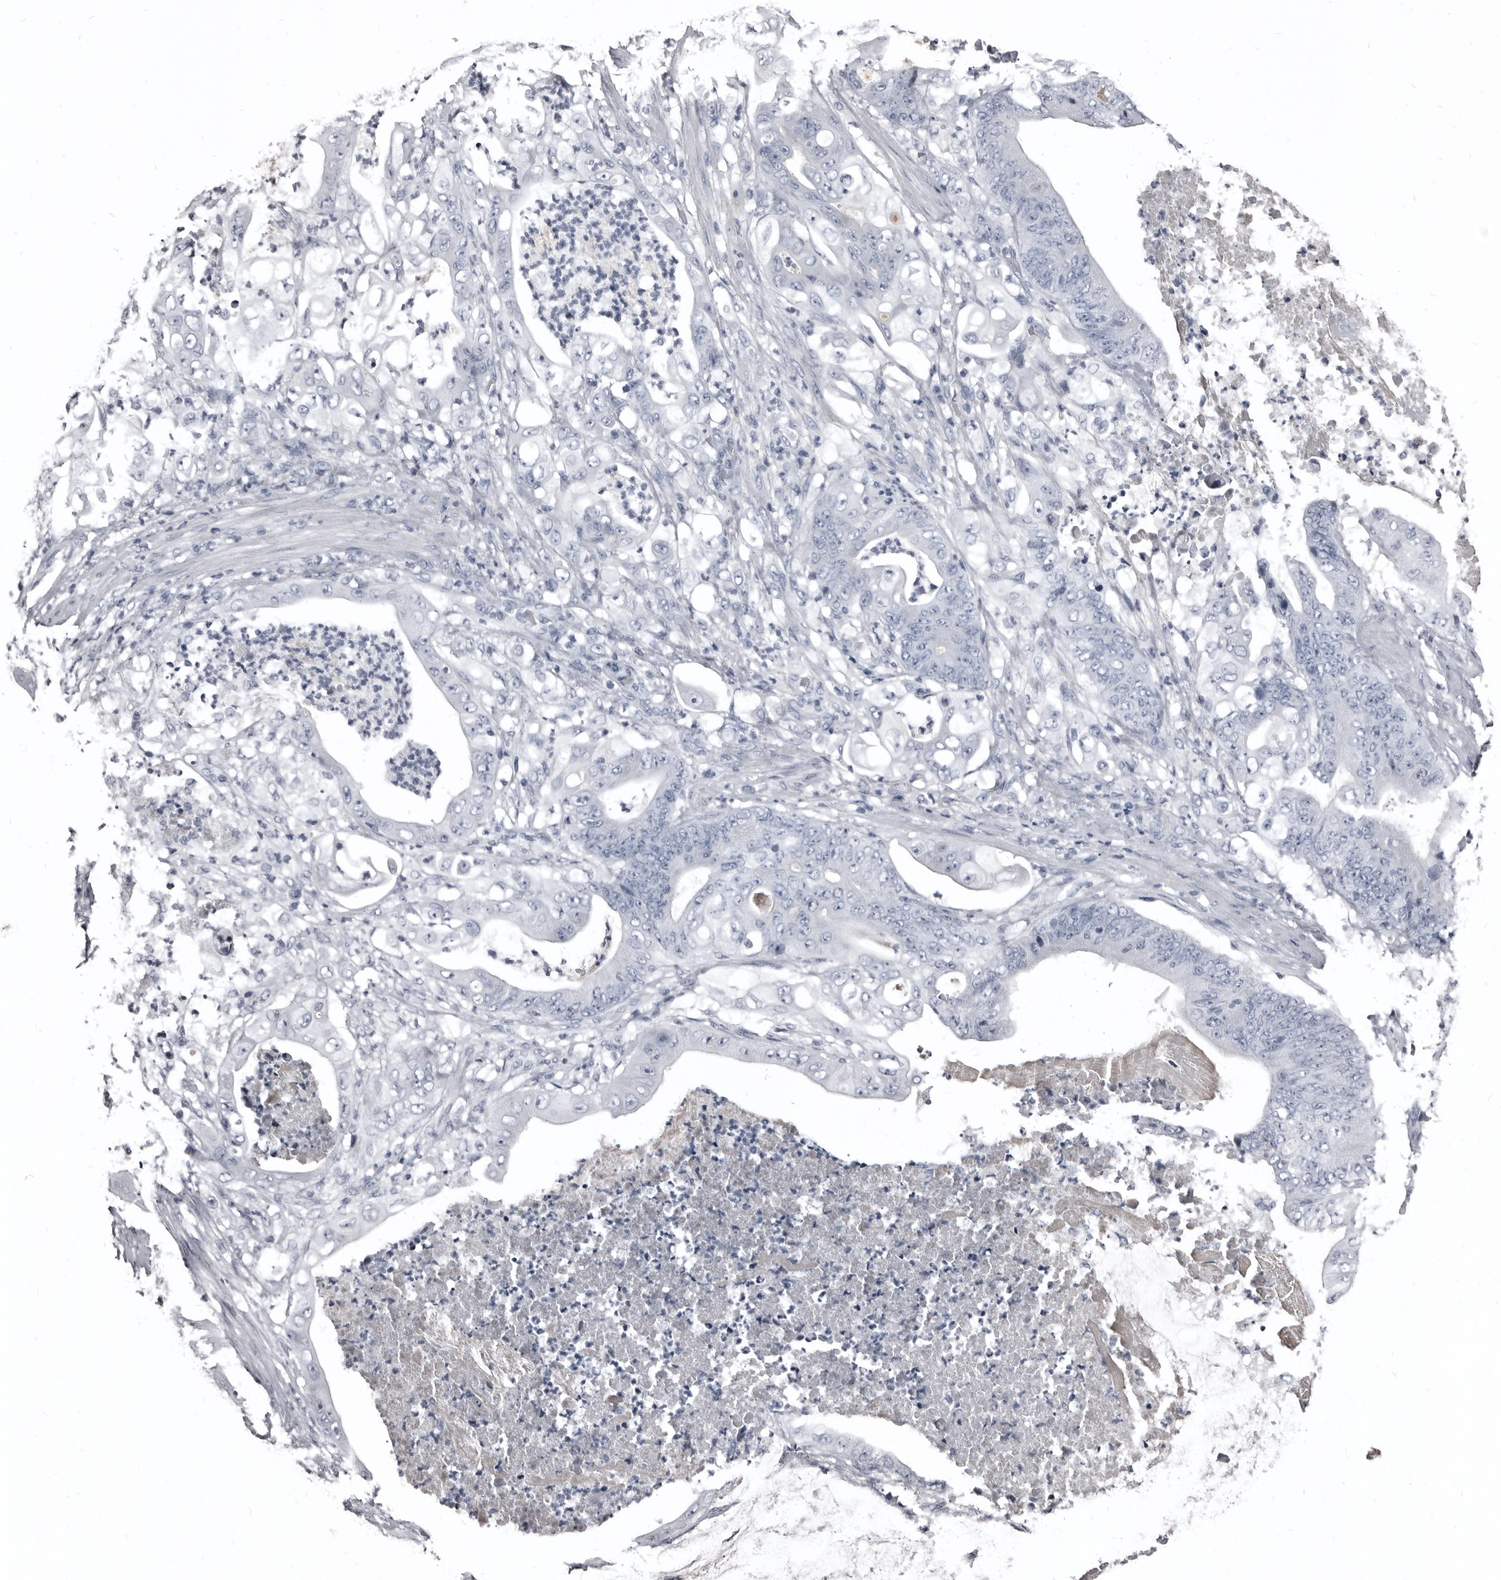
{"staining": {"intensity": "negative", "quantity": "none", "location": "none"}, "tissue": "stomach cancer", "cell_type": "Tumor cells", "image_type": "cancer", "snomed": [{"axis": "morphology", "description": "Adenocarcinoma, NOS"}, {"axis": "topography", "description": "Stomach"}], "caption": "Tumor cells show no significant staining in stomach cancer (adenocarcinoma).", "gene": "GREB1", "patient": {"sex": "female", "age": 73}}